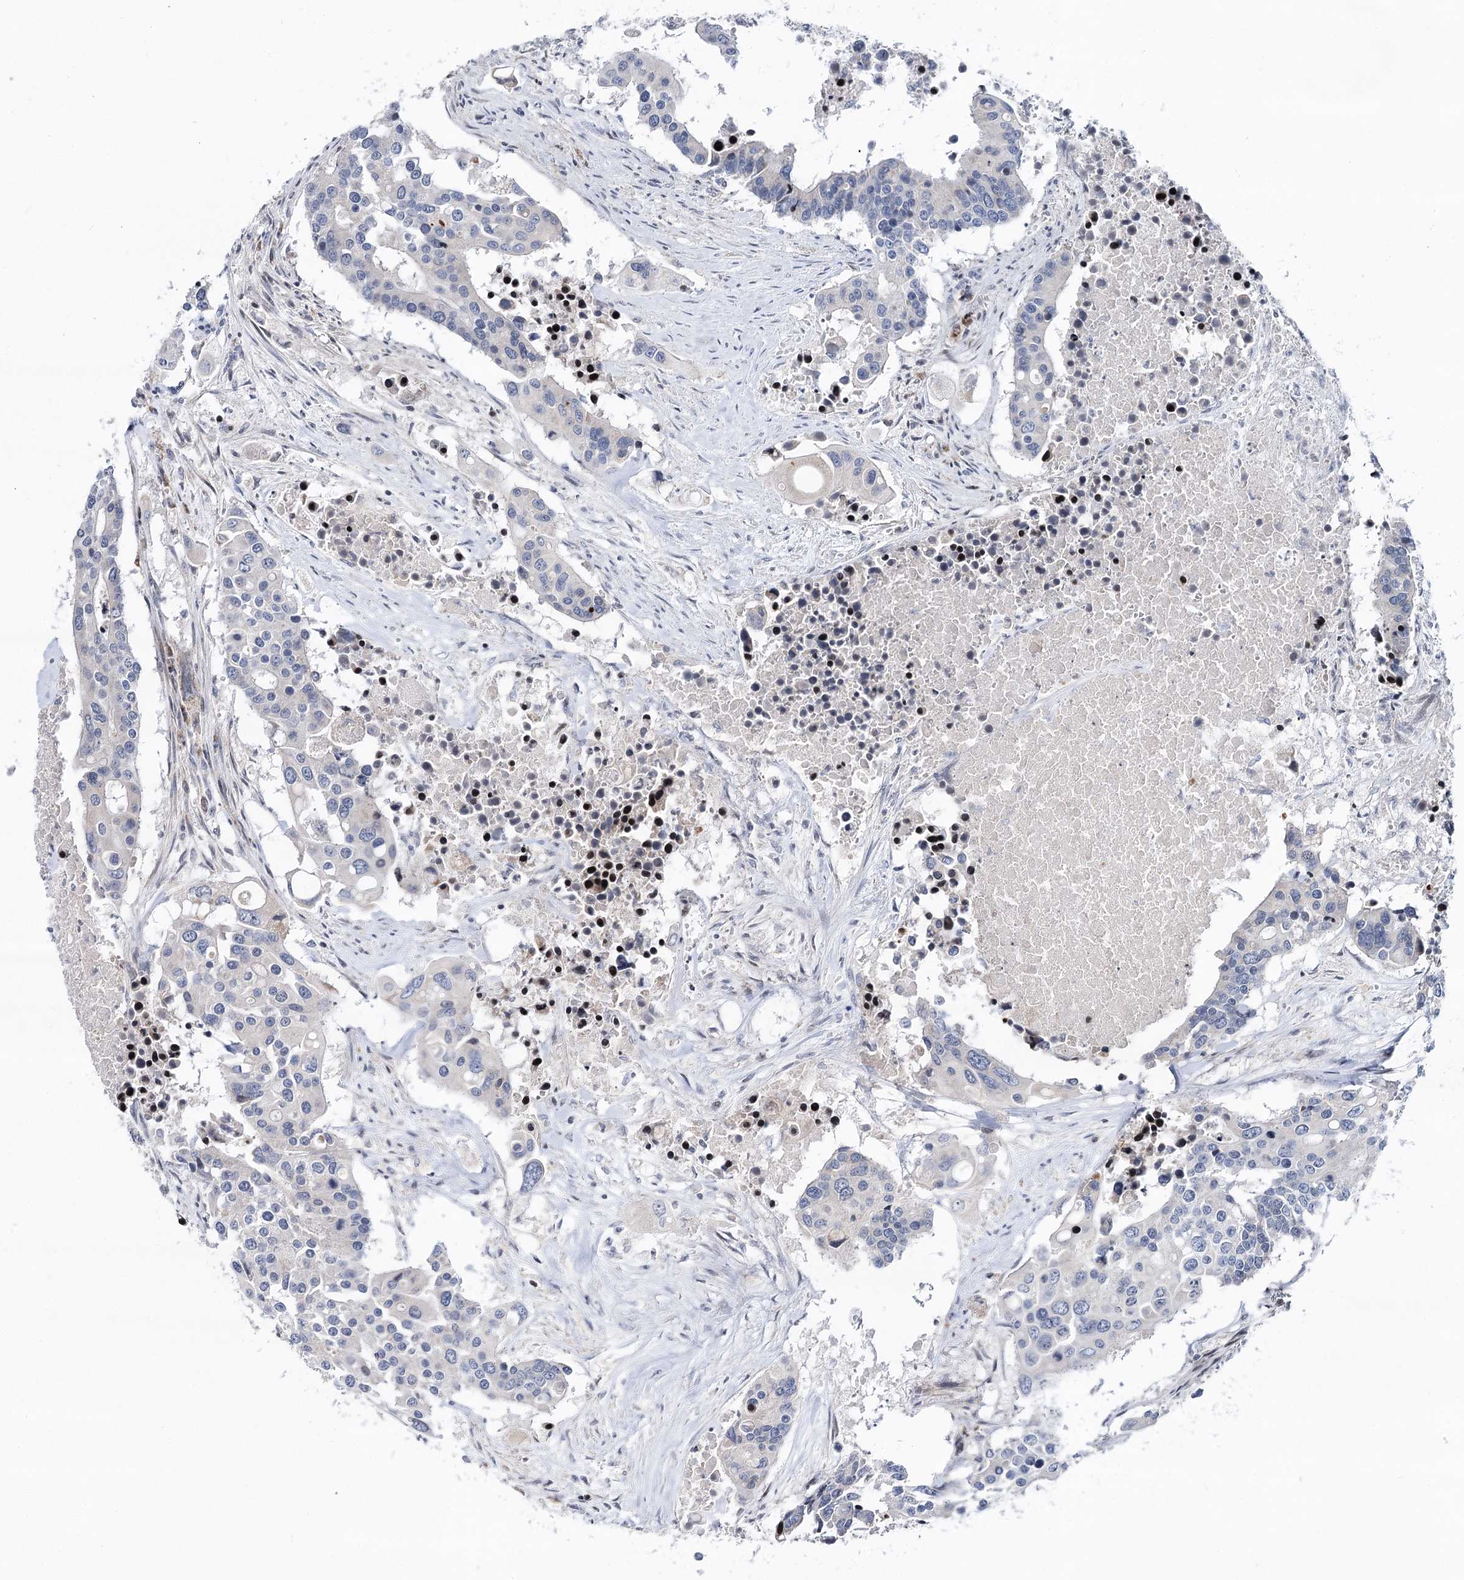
{"staining": {"intensity": "negative", "quantity": "none", "location": "none"}, "tissue": "colorectal cancer", "cell_type": "Tumor cells", "image_type": "cancer", "snomed": [{"axis": "morphology", "description": "Adenocarcinoma, NOS"}, {"axis": "topography", "description": "Colon"}], "caption": "Tumor cells show no significant expression in colorectal cancer (adenocarcinoma). (DAB (3,3'-diaminobenzidine) IHC with hematoxylin counter stain).", "gene": "PTGR1", "patient": {"sex": "male", "age": 77}}